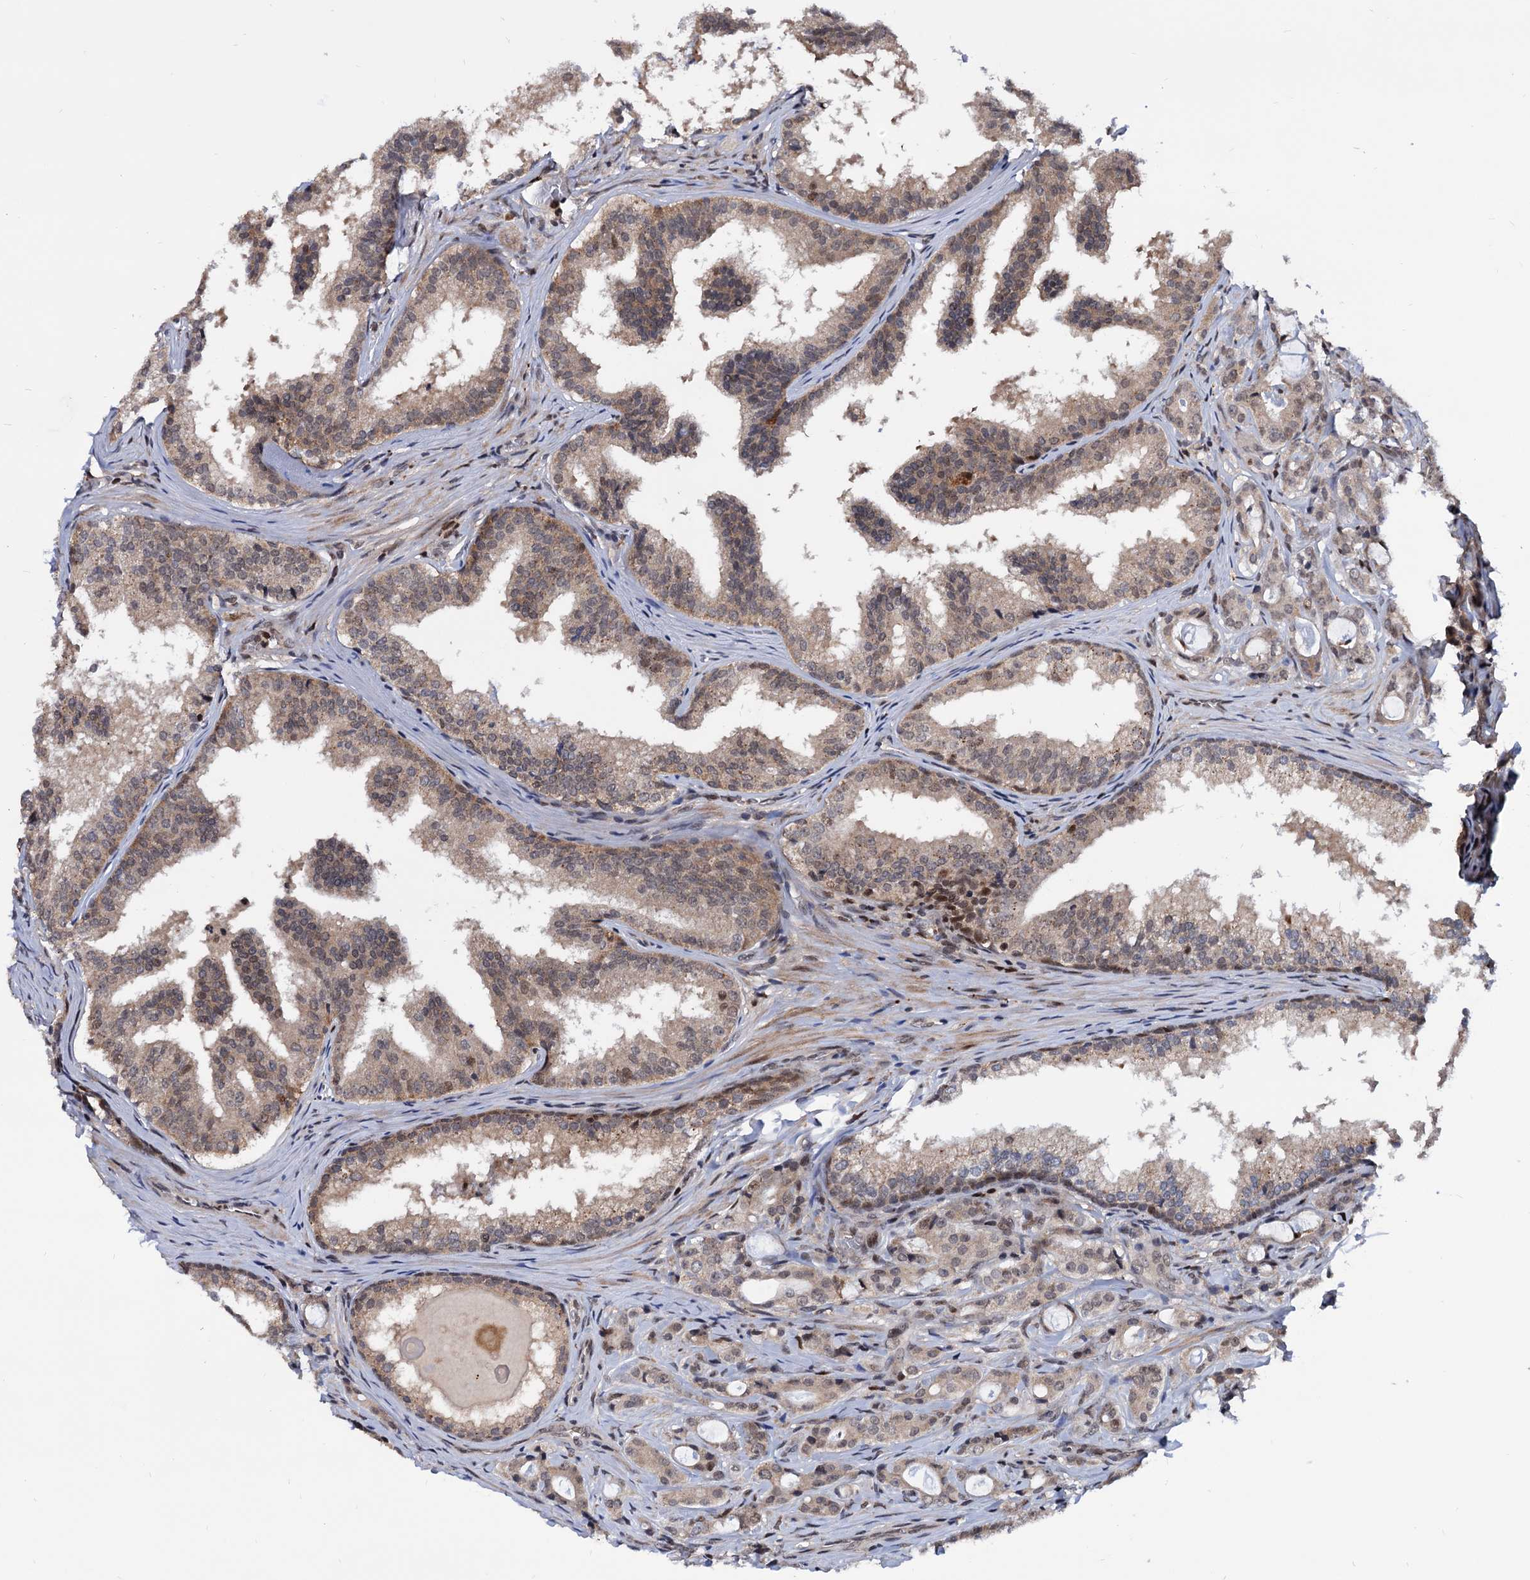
{"staining": {"intensity": "weak", "quantity": ">75%", "location": "cytoplasmic/membranous"}, "tissue": "prostate cancer", "cell_type": "Tumor cells", "image_type": "cancer", "snomed": [{"axis": "morphology", "description": "Adenocarcinoma, High grade"}, {"axis": "topography", "description": "Prostate"}], "caption": "IHC histopathology image of neoplastic tissue: human high-grade adenocarcinoma (prostate) stained using immunohistochemistry (IHC) displays low levels of weak protein expression localized specifically in the cytoplasmic/membranous of tumor cells, appearing as a cytoplasmic/membranous brown color.", "gene": "RNASEH2B", "patient": {"sex": "male", "age": 63}}